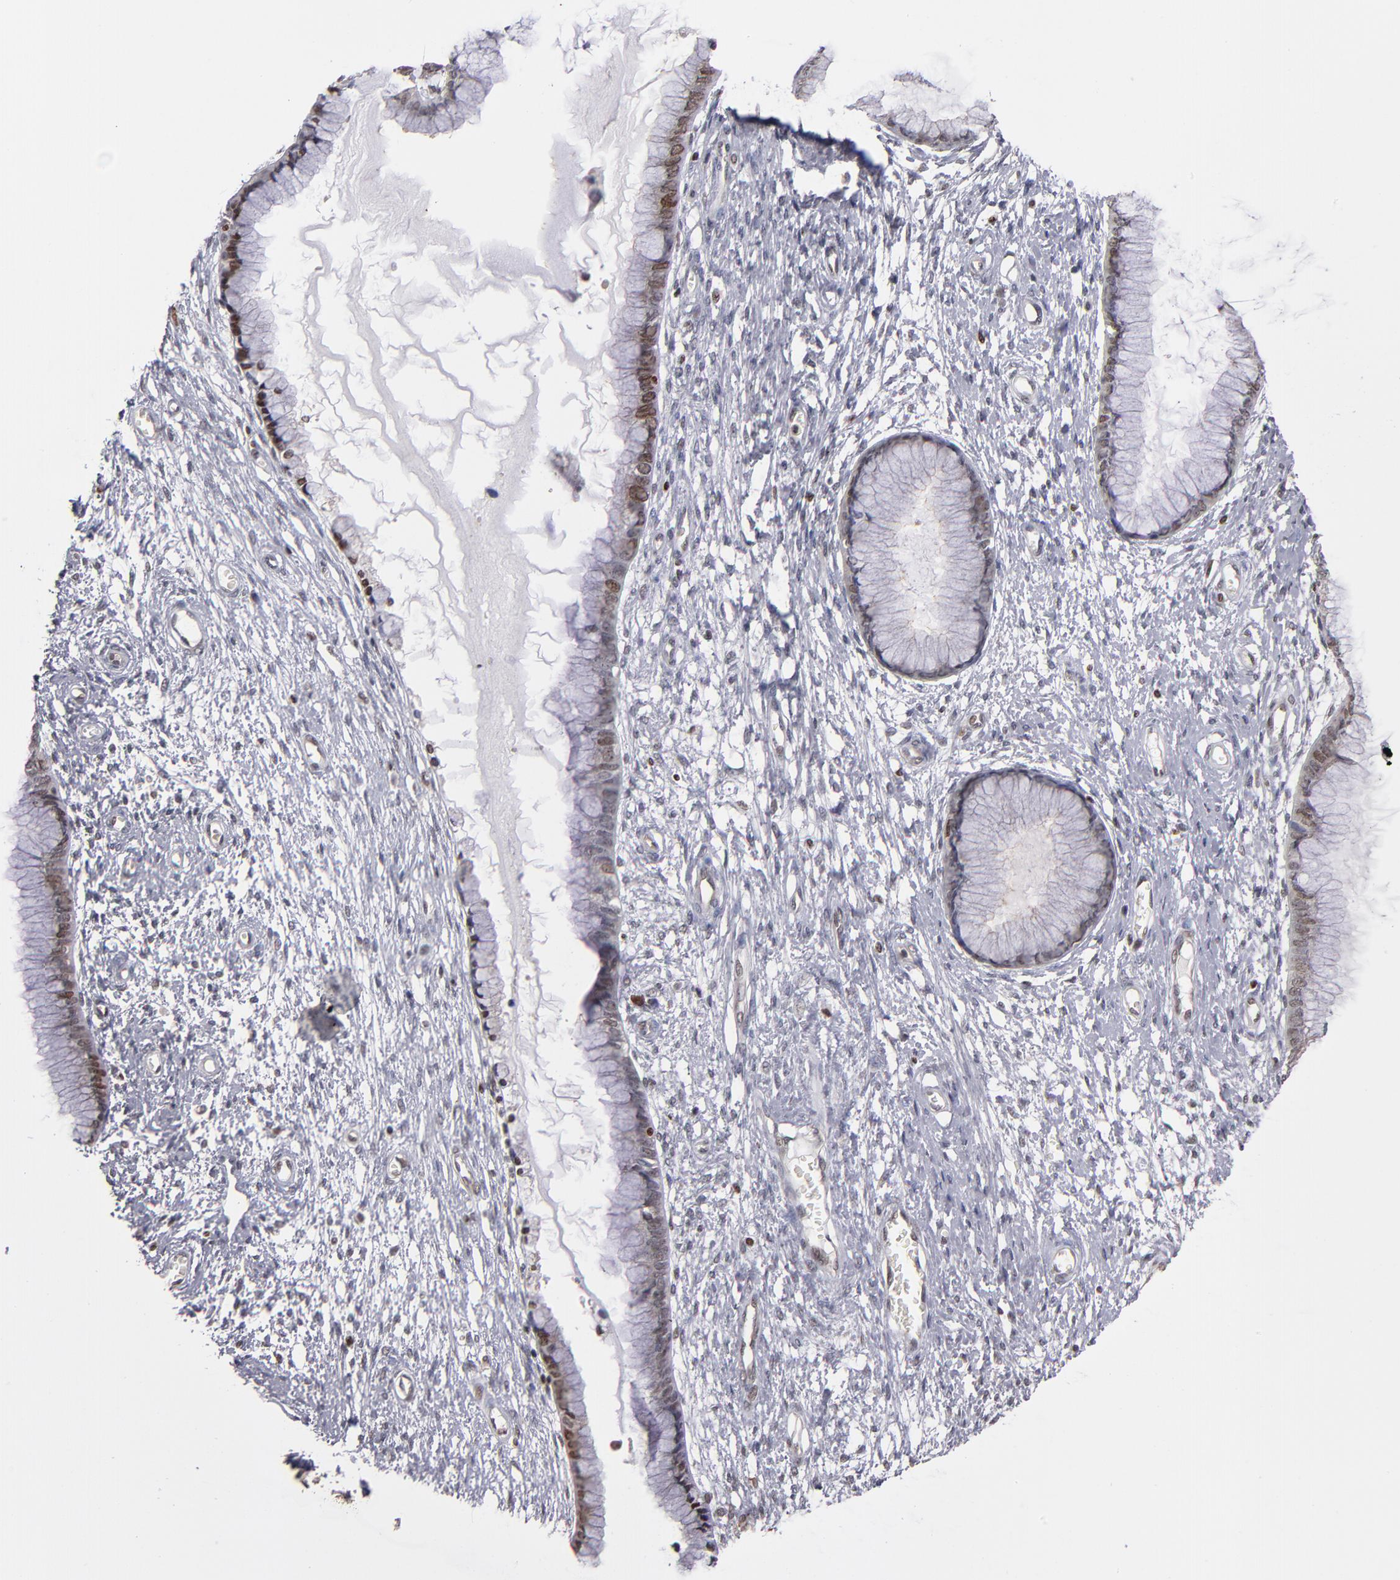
{"staining": {"intensity": "moderate", "quantity": "25%-75%", "location": "nuclear"}, "tissue": "cervix", "cell_type": "Glandular cells", "image_type": "normal", "snomed": [{"axis": "morphology", "description": "Normal tissue, NOS"}, {"axis": "topography", "description": "Cervix"}], "caption": "A brown stain labels moderate nuclear positivity of a protein in glandular cells of unremarkable cervix. The staining was performed using DAB (3,3'-diaminobenzidine), with brown indicating positive protein expression. Nuclei are stained blue with hematoxylin.", "gene": "KDM6A", "patient": {"sex": "female", "age": 55}}